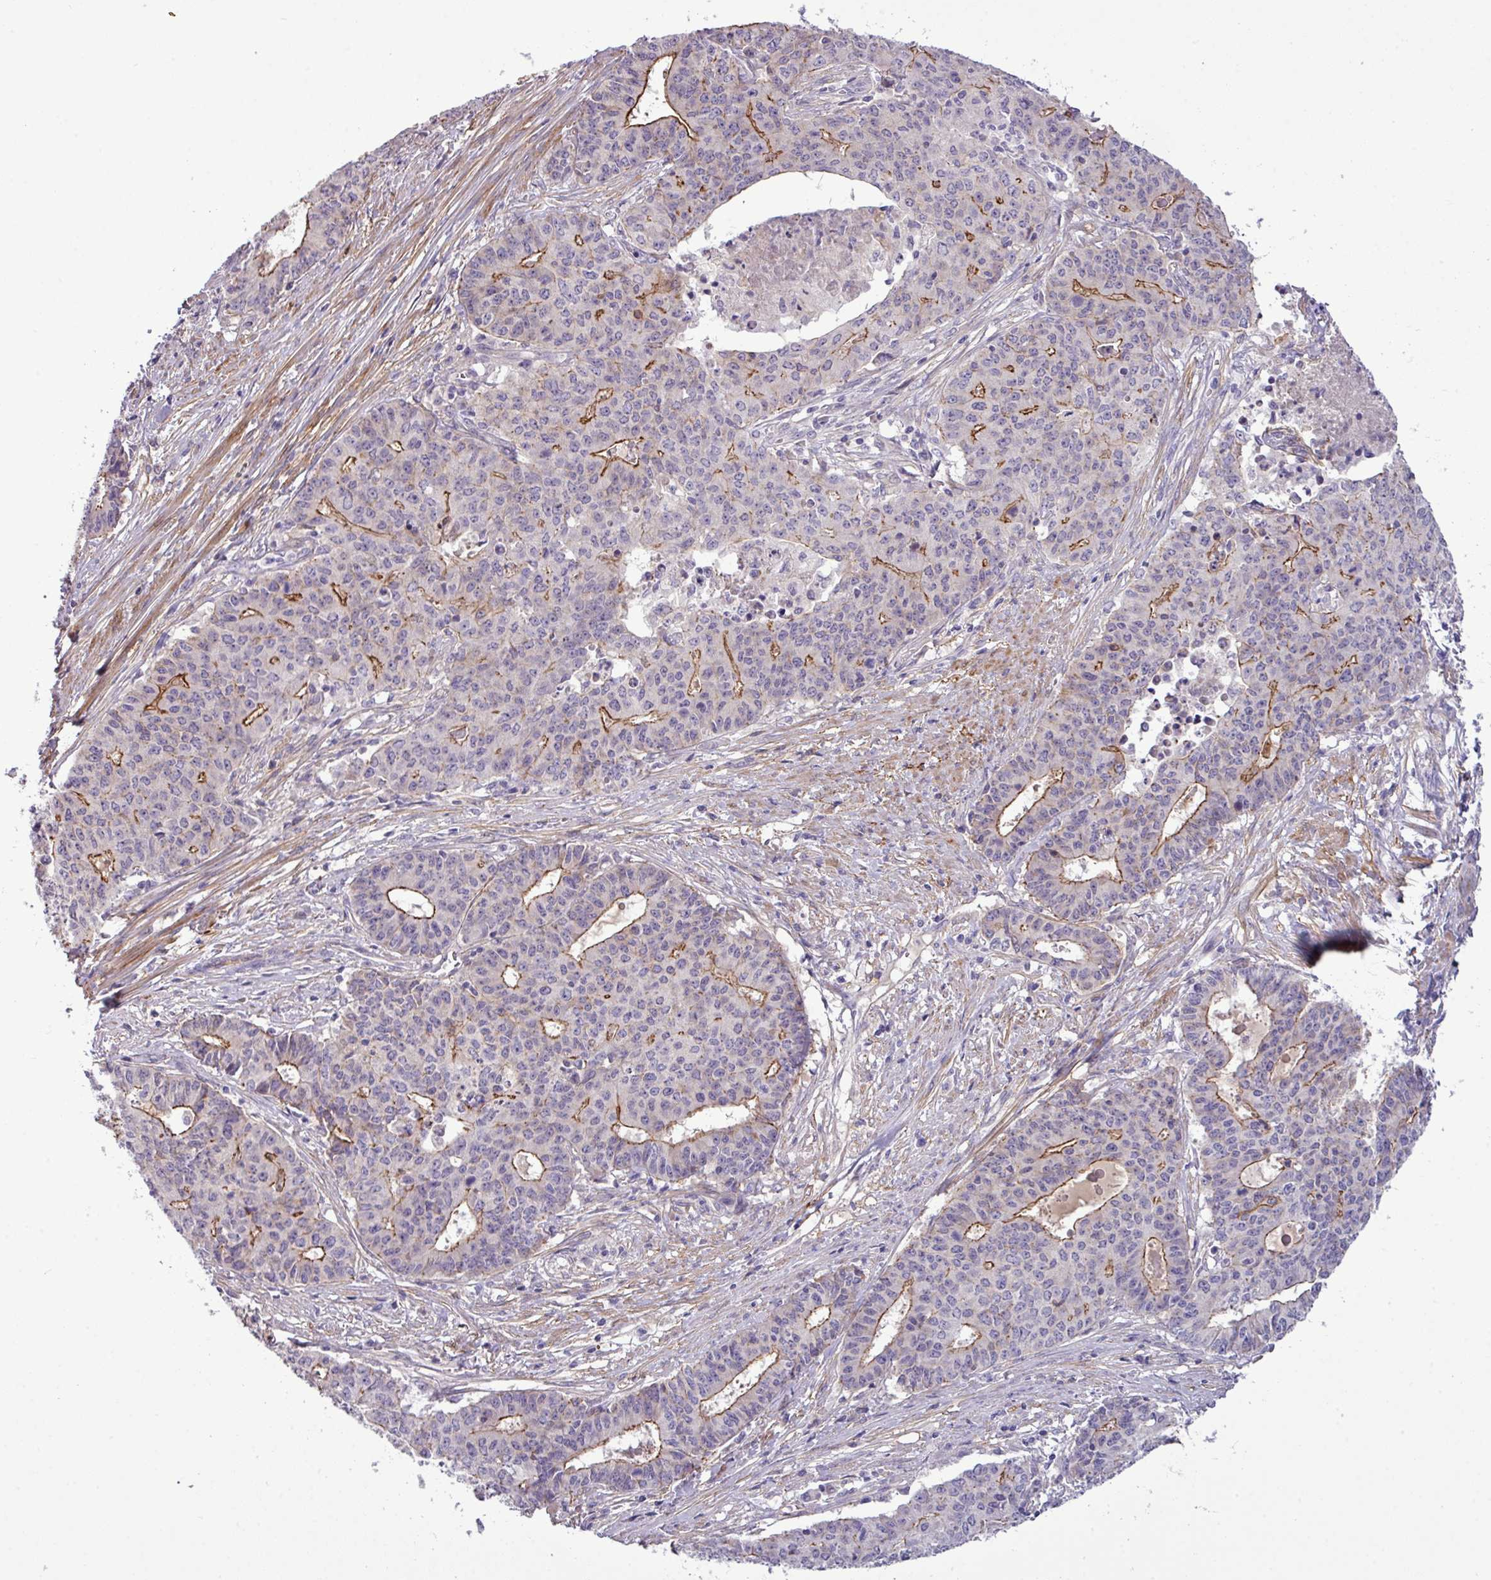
{"staining": {"intensity": "strong", "quantity": "25%-75%", "location": "cytoplasmic/membranous"}, "tissue": "endometrial cancer", "cell_type": "Tumor cells", "image_type": "cancer", "snomed": [{"axis": "morphology", "description": "Adenocarcinoma, NOS"}, {"axis": "topography", "description": "Endometrium"}], "caption": "IHC photomicrograph of human adenocarcinoma (endometrial) stained for a protein (brown), which displays high levels of strong cytoplasmic/membranous positivity in approximately 25%-75% of tumor cells.", "gene": "PARD6A", "patient": {"sex": "female", "age": 59}}